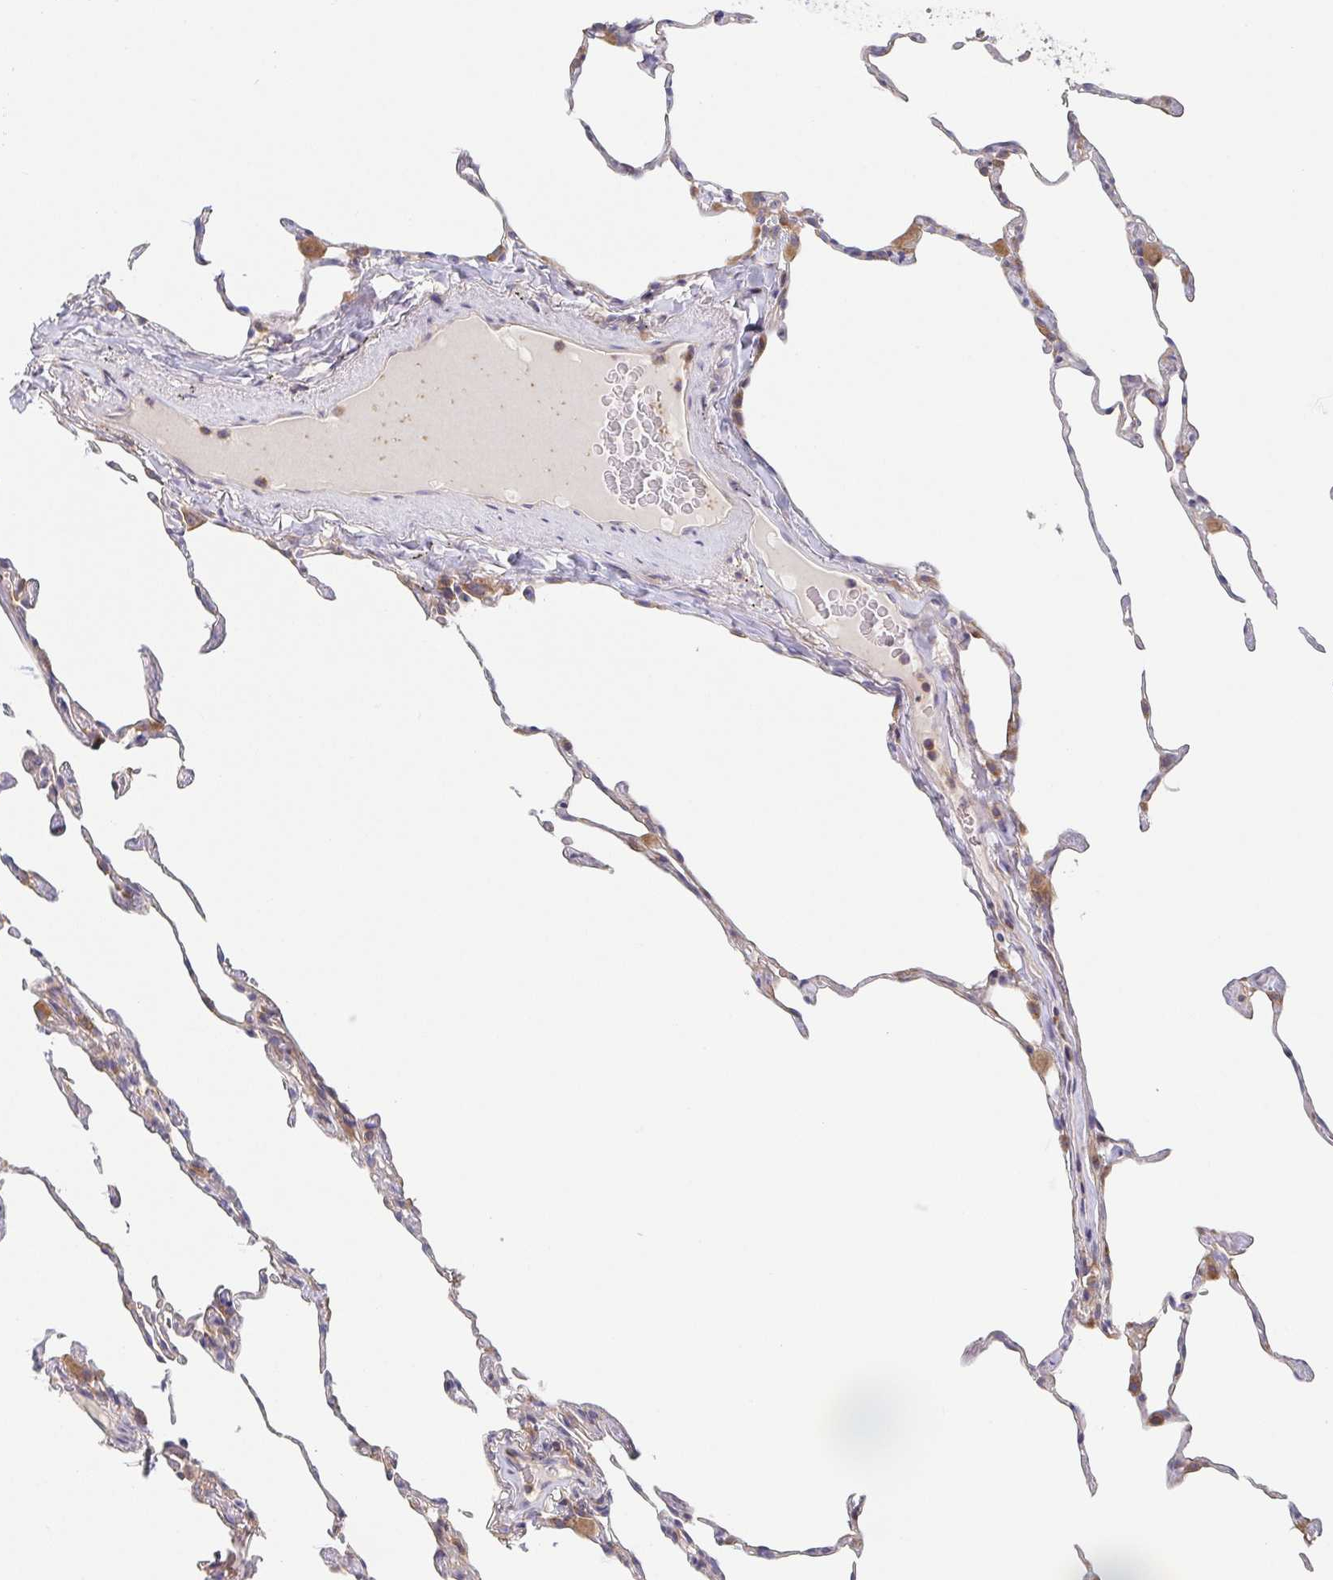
{"staining": {"intensity": "moderate", "quantity": "25%-75%", "location": "cytoplasmic/membranous"}, "tissue": "lung", "cell_type": "Alveolar cells", "image_type": "normal", "snomed": [{"axis": "morphology", "description": "Normal tissue, NOS"}, {"axis": "topography", "description": "Lung"}], "caption": "DAB immunohistochemical staining of benign lung shows moderate cytoplasmic/membranous protein expression in approximately 25%-75% of alveolar cells.", "gene": "TUFT1", "patient": {"sex": "female", "age": 57}}